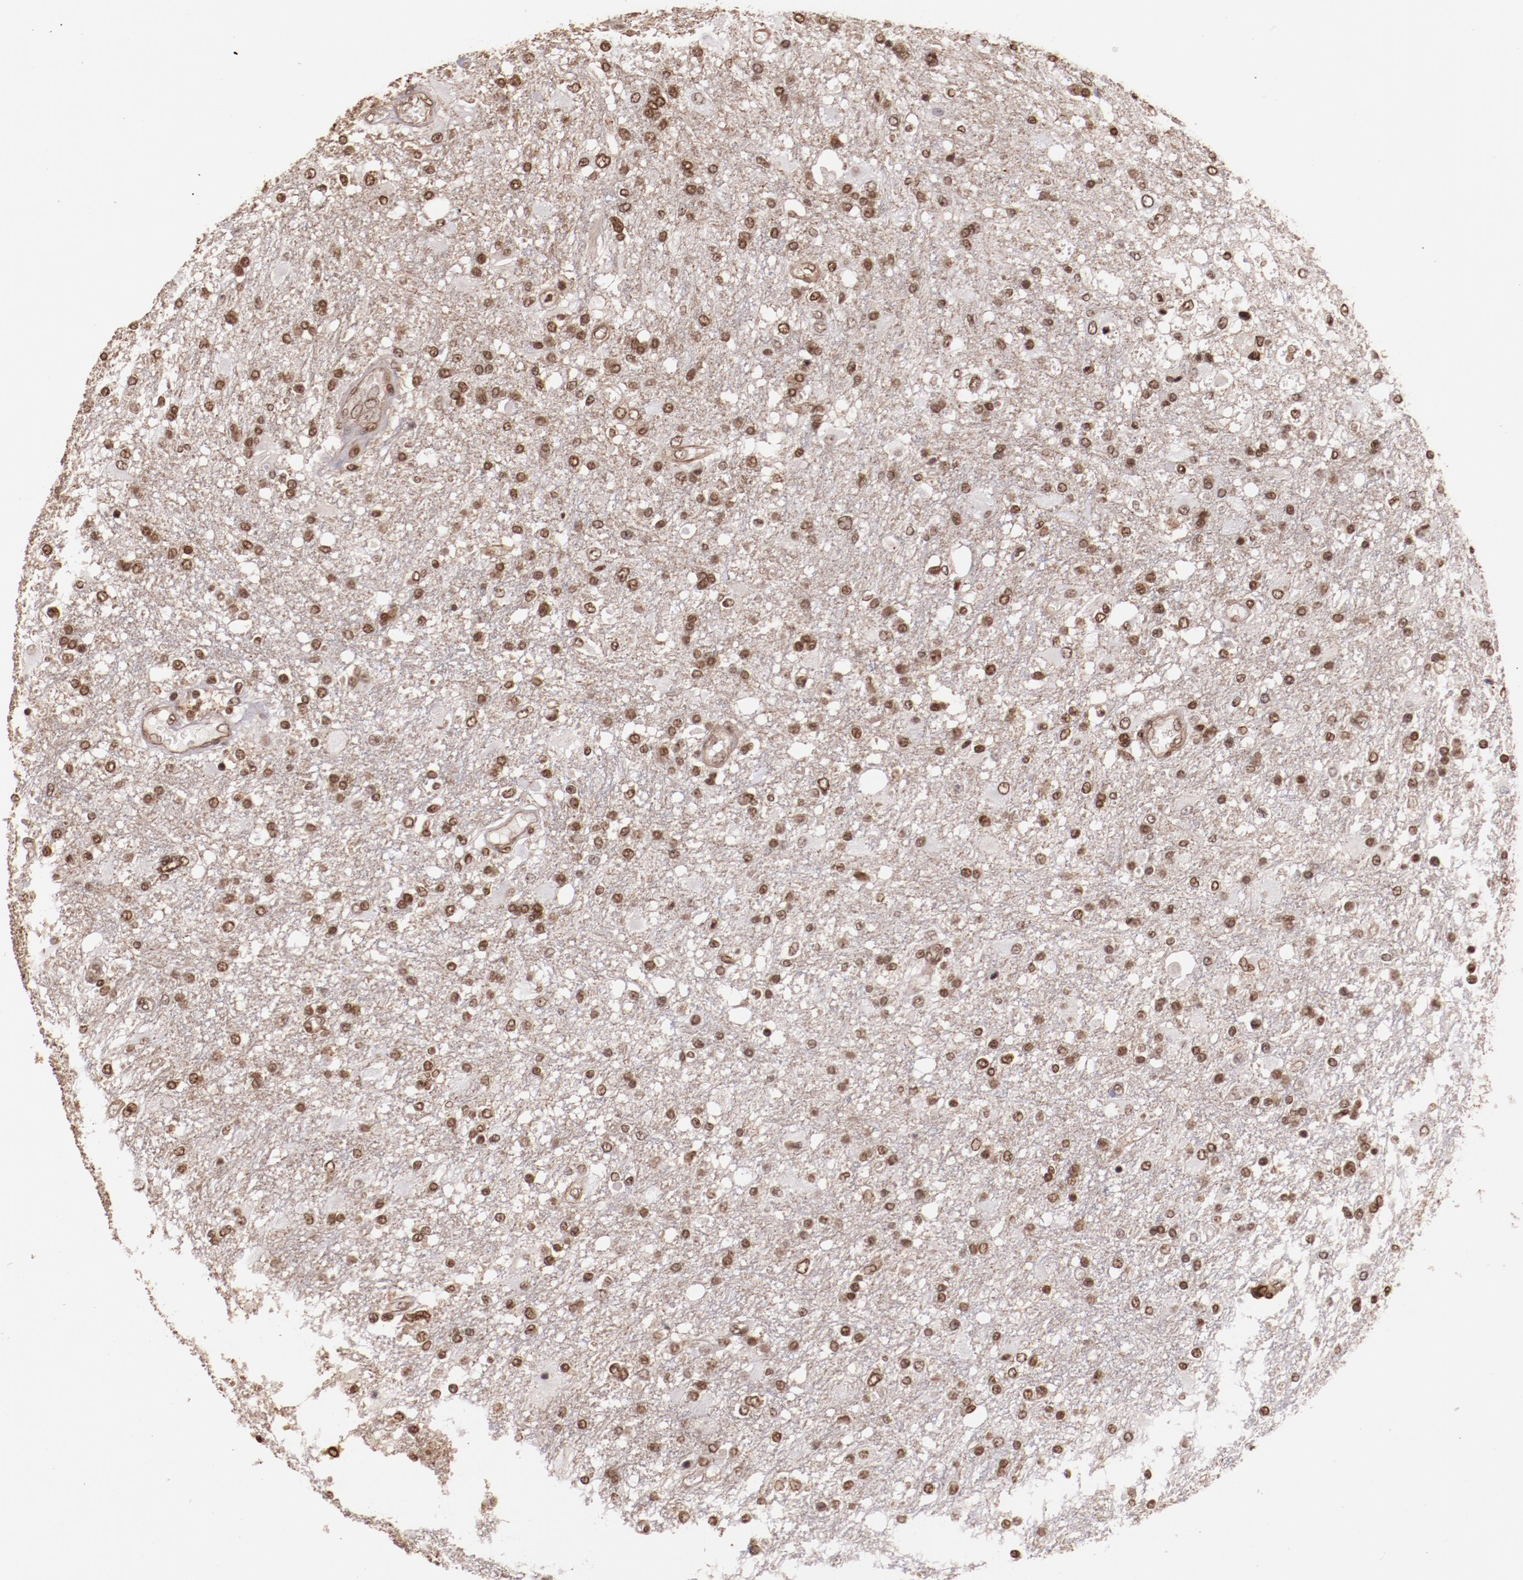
{"staining": {"intensity": "moderate", "quantity": "25%-75%", "location": "nuclear"}, "tissue": "glioma", "cell_type": "Tumor cells", "image_type": "cancer", "snomed": [{"axis": "morphology", "description": "Glioma, malignant, High grade"}, {"axis": "topography", "description": "Cerebral cortex"}], "caption": "Immunohistochemistry photomicrograph of malignant high-grade glioma stained for a protein (brown), which displays medium levels of moderate nuclear positivity in about 25%-75% of tumor cells.", "gene": "STAG2", "patient": {"sex": "male", "age": 79}}